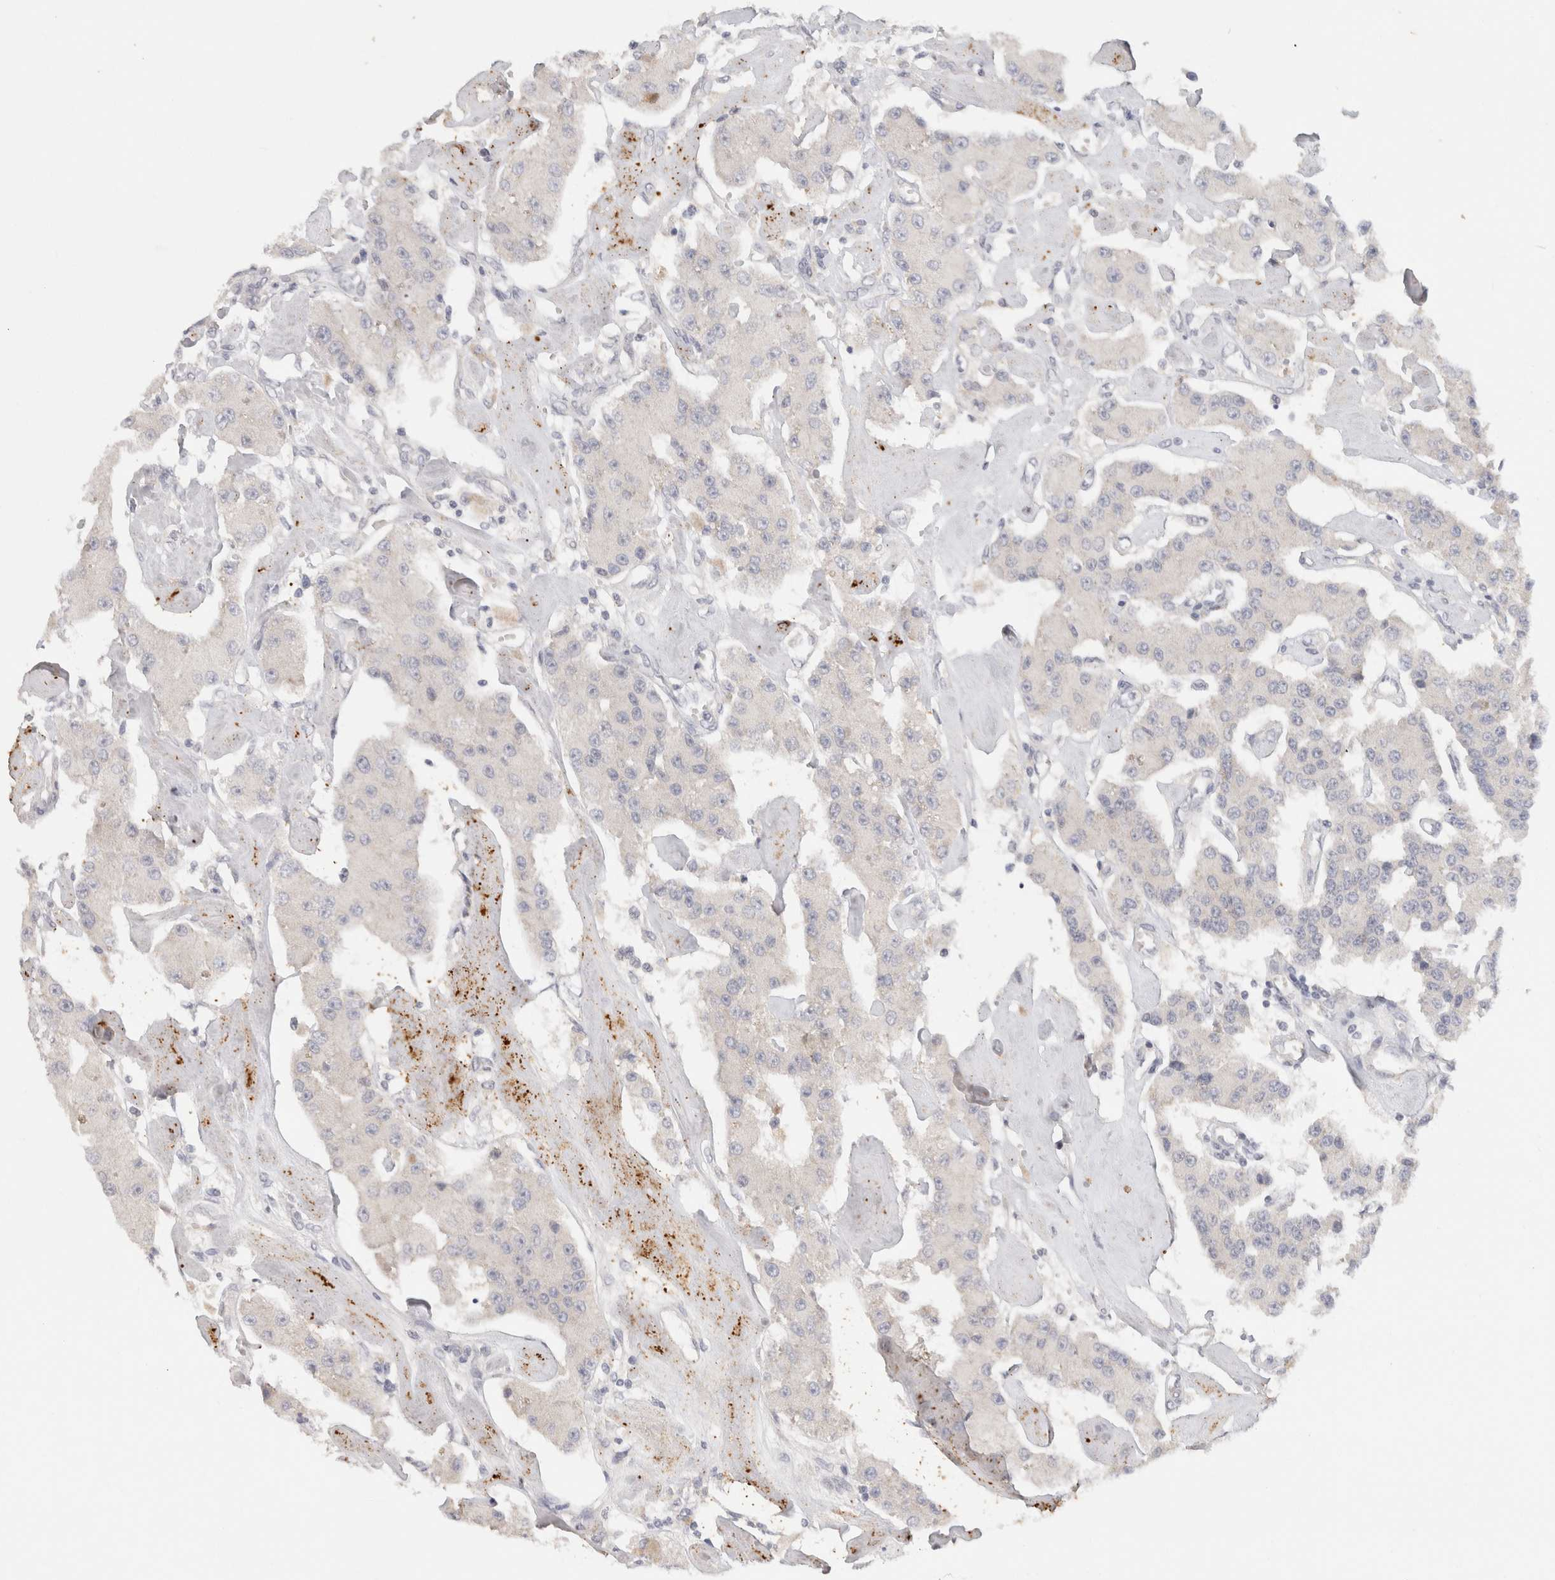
{"staining": {"intensity": "negative", "quantity": "none", "location": "none"}, "tissue": "carcinoid", "cell_type": "Tumor cells", "image_type": "cancer", "snomed": [{"axis": "morphology", "description": "Carcinoid, malignant, NOS"}, {"axis": "topography", "description": "Pancreas"}], "caption": "There is no significant expression in tumor cells of malignant carcinoid. (DAB (3,3'-diaminobenzidine) immunohistochemistry (IHC) with hematoxylin counter stain).", "gene": "CHRM4", "patient": {"sex": "male", "age": 41}}